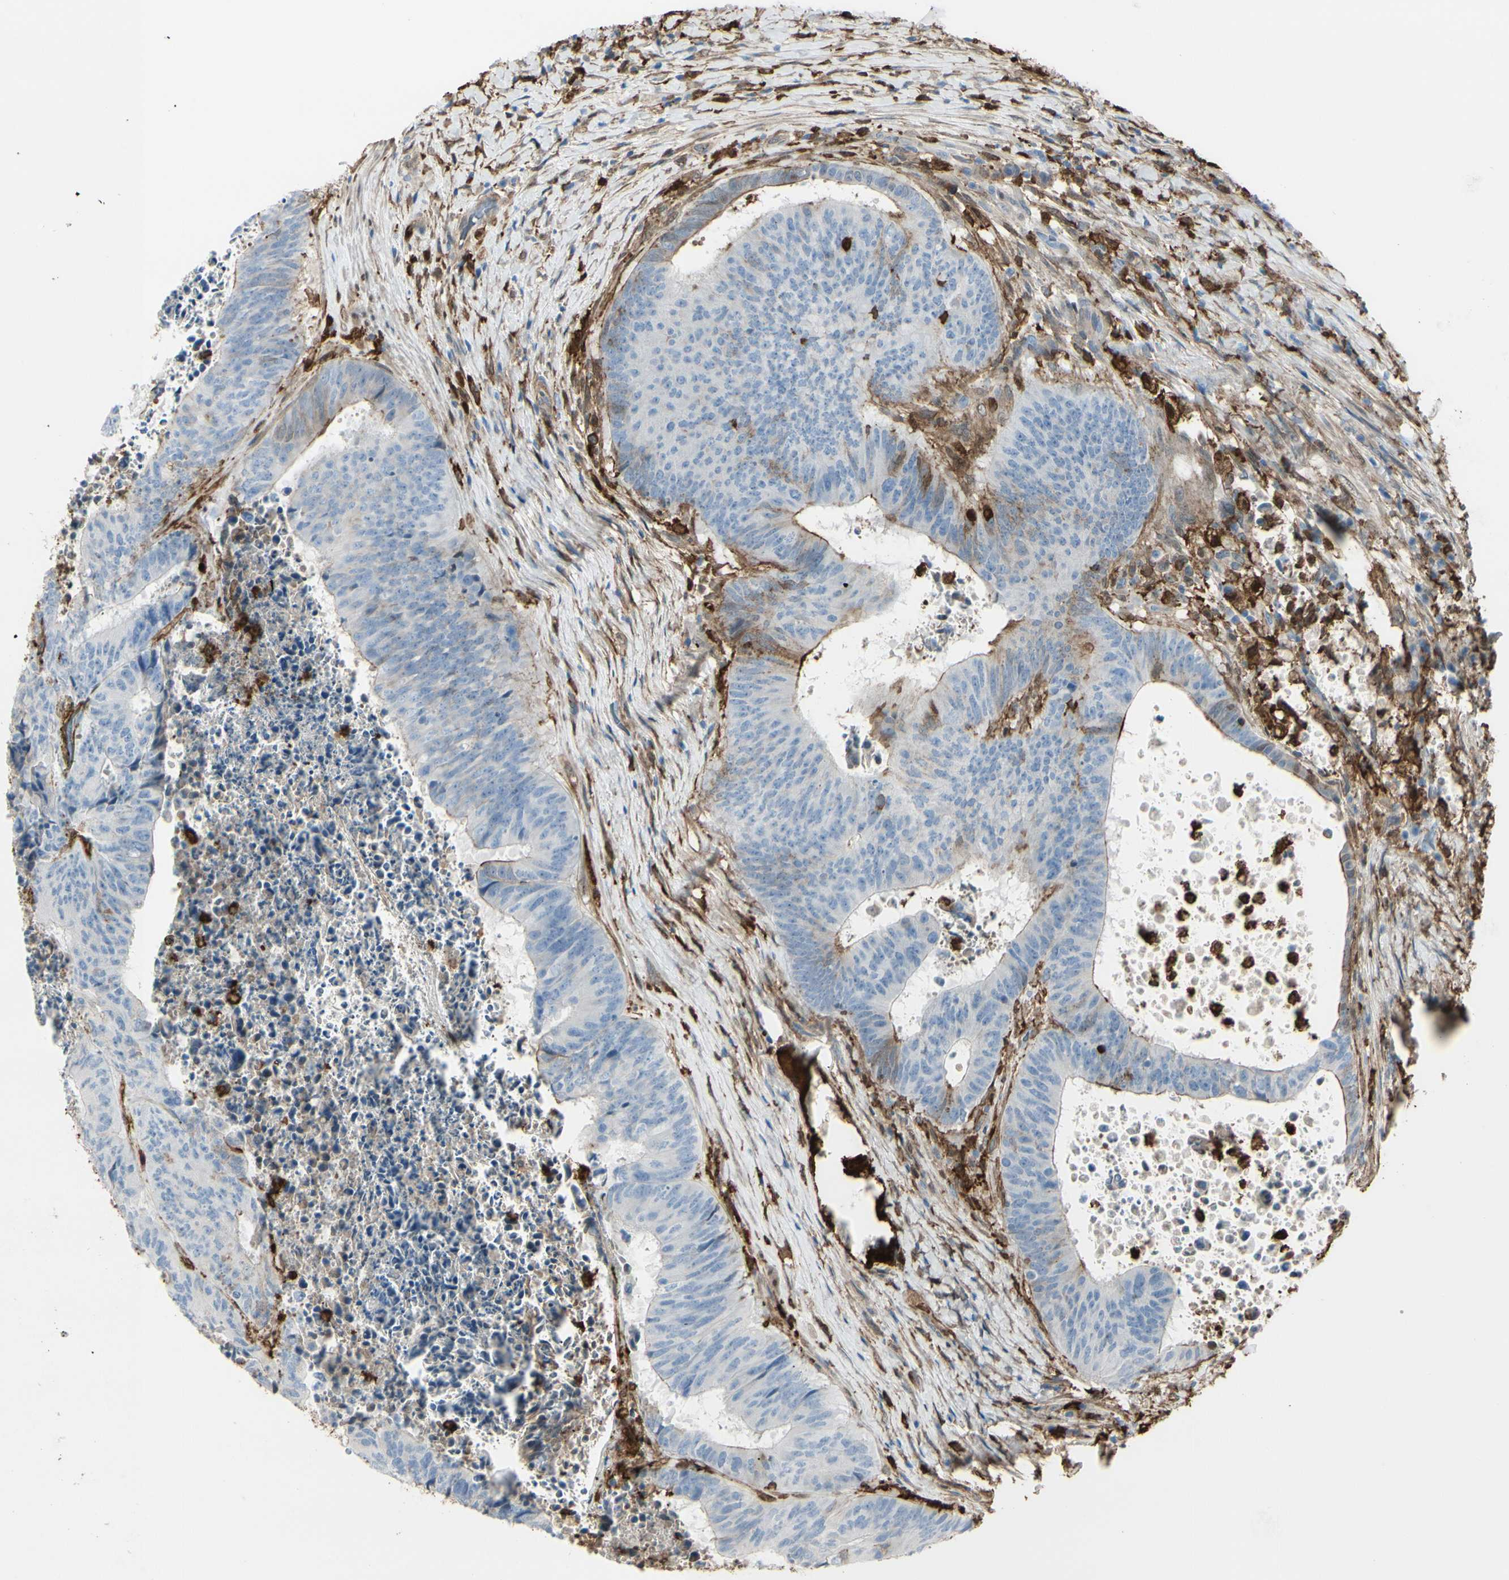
{"staining": {"intensity": "negative", "quantity": "none", "location": "none"}, "tissue": "colorectal cancer", "cell_type": "Tumor cells", "image_type": "cancer", "snomed": [{"axis": "morphology", "description": "Adenocarcinoma, NOS"}, {"axis": "topography", "description": "Rectum"}], "caption": "Tumor cells show no significant protein expression in colorectal adenocarcinoma. (Stains: DAB (3,3'-diaminobenzidine) IHC with hematoxylin counter stain, Microscopy: brightfield microscopy at high magnification).", "gene": "GSN", "patient": {"sex": "male", "age": 72}}